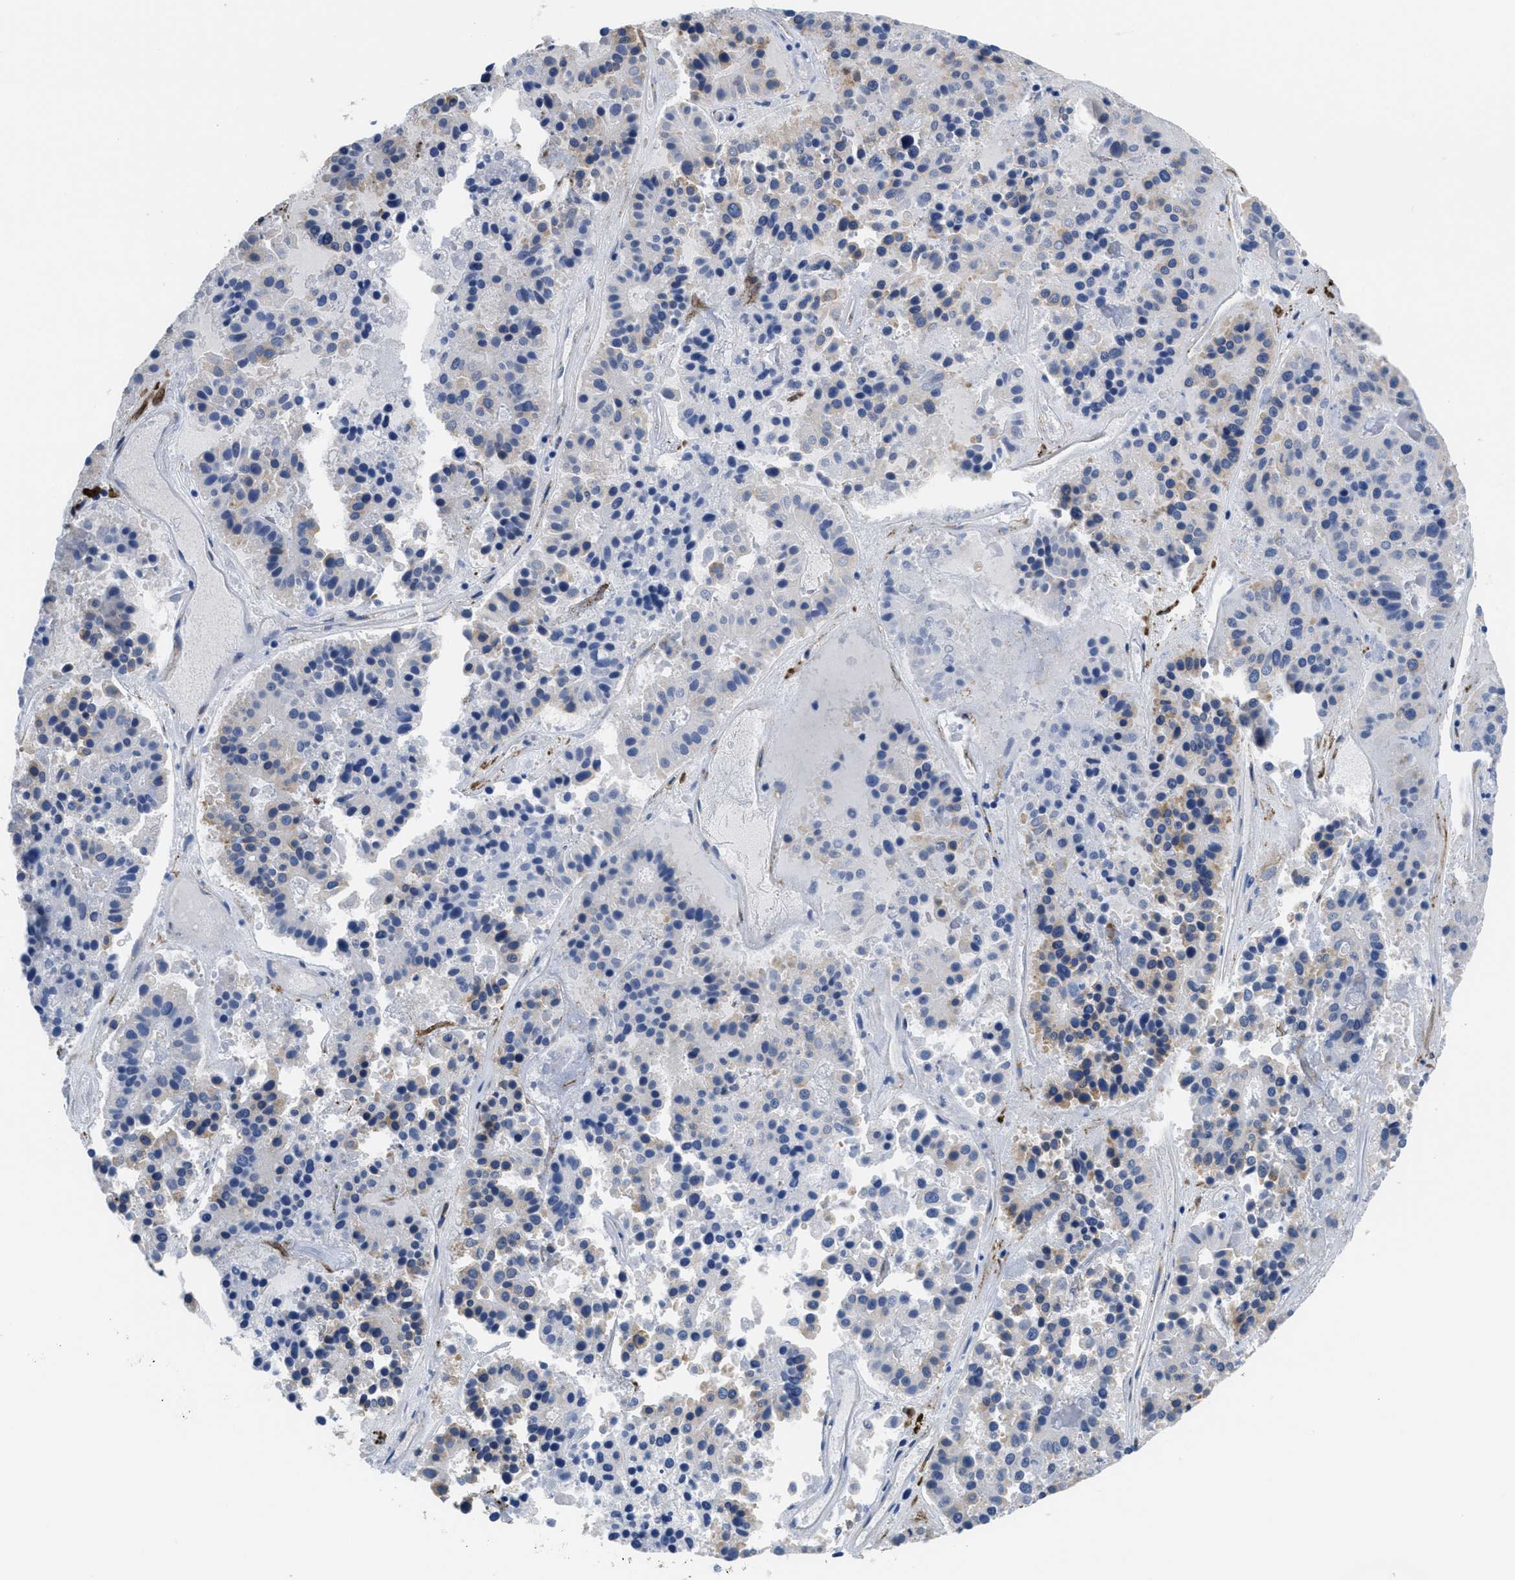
{"staining": {"intensity": "negative", "quantity": "none", "location": "none"}, "tissue": "pancreatic cancer", "cell_type": "Tumor cells", "image_type": "cancer", "snomed": [{"axis": "morphology", "description": "Adenocarcinoma, NOS"}, {"axis": "topography", "description": "Pancreas"}], "caption": "IHC micrograph of human pancreatic cancer stained for a protein (brown), which reveals no expression in tumor cells.", "gene": "SQLE", "patient": {"sex": "male", "age": 50}}